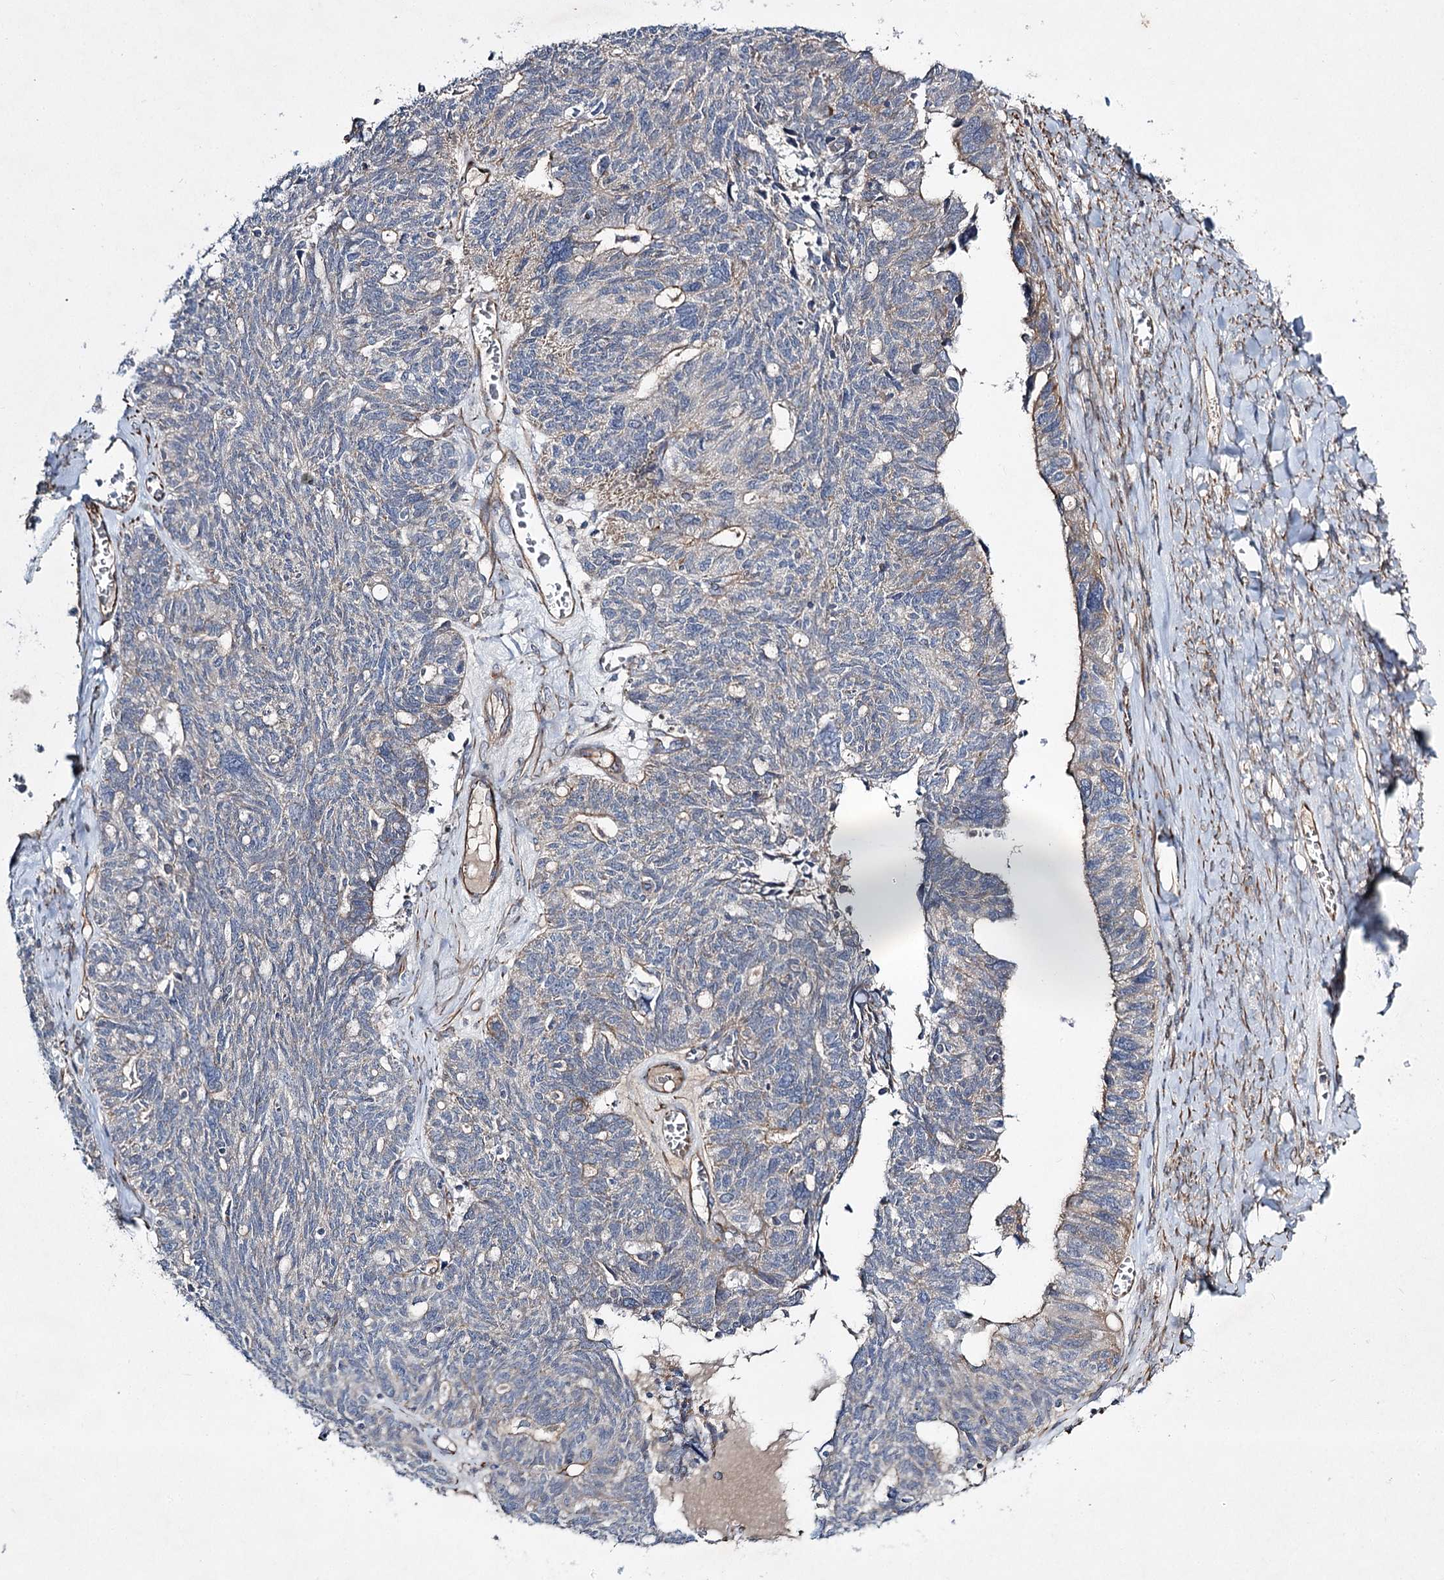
{"staining": {"intensity": "negative", "quantity": "none", "location": "none"}, "tissue": "ovarian cancer", "cell_type": "Tumor cells", "image_type": "cancer", "snomed": [{"axis": "morphology", "description": "Cystadenocarcinoma, serous, NOS"}, {"axis": "topography", "description": "Ovary"}], "caption": "DAB (3,3'-diaminobenzidine) immunohistochemical staining of serous cystadenocarcinoma (ovarian) exhibits no significant staining in tumor cells.", "gene": "KIAA0825", "patient": {"sex": "female", "age": 79}}